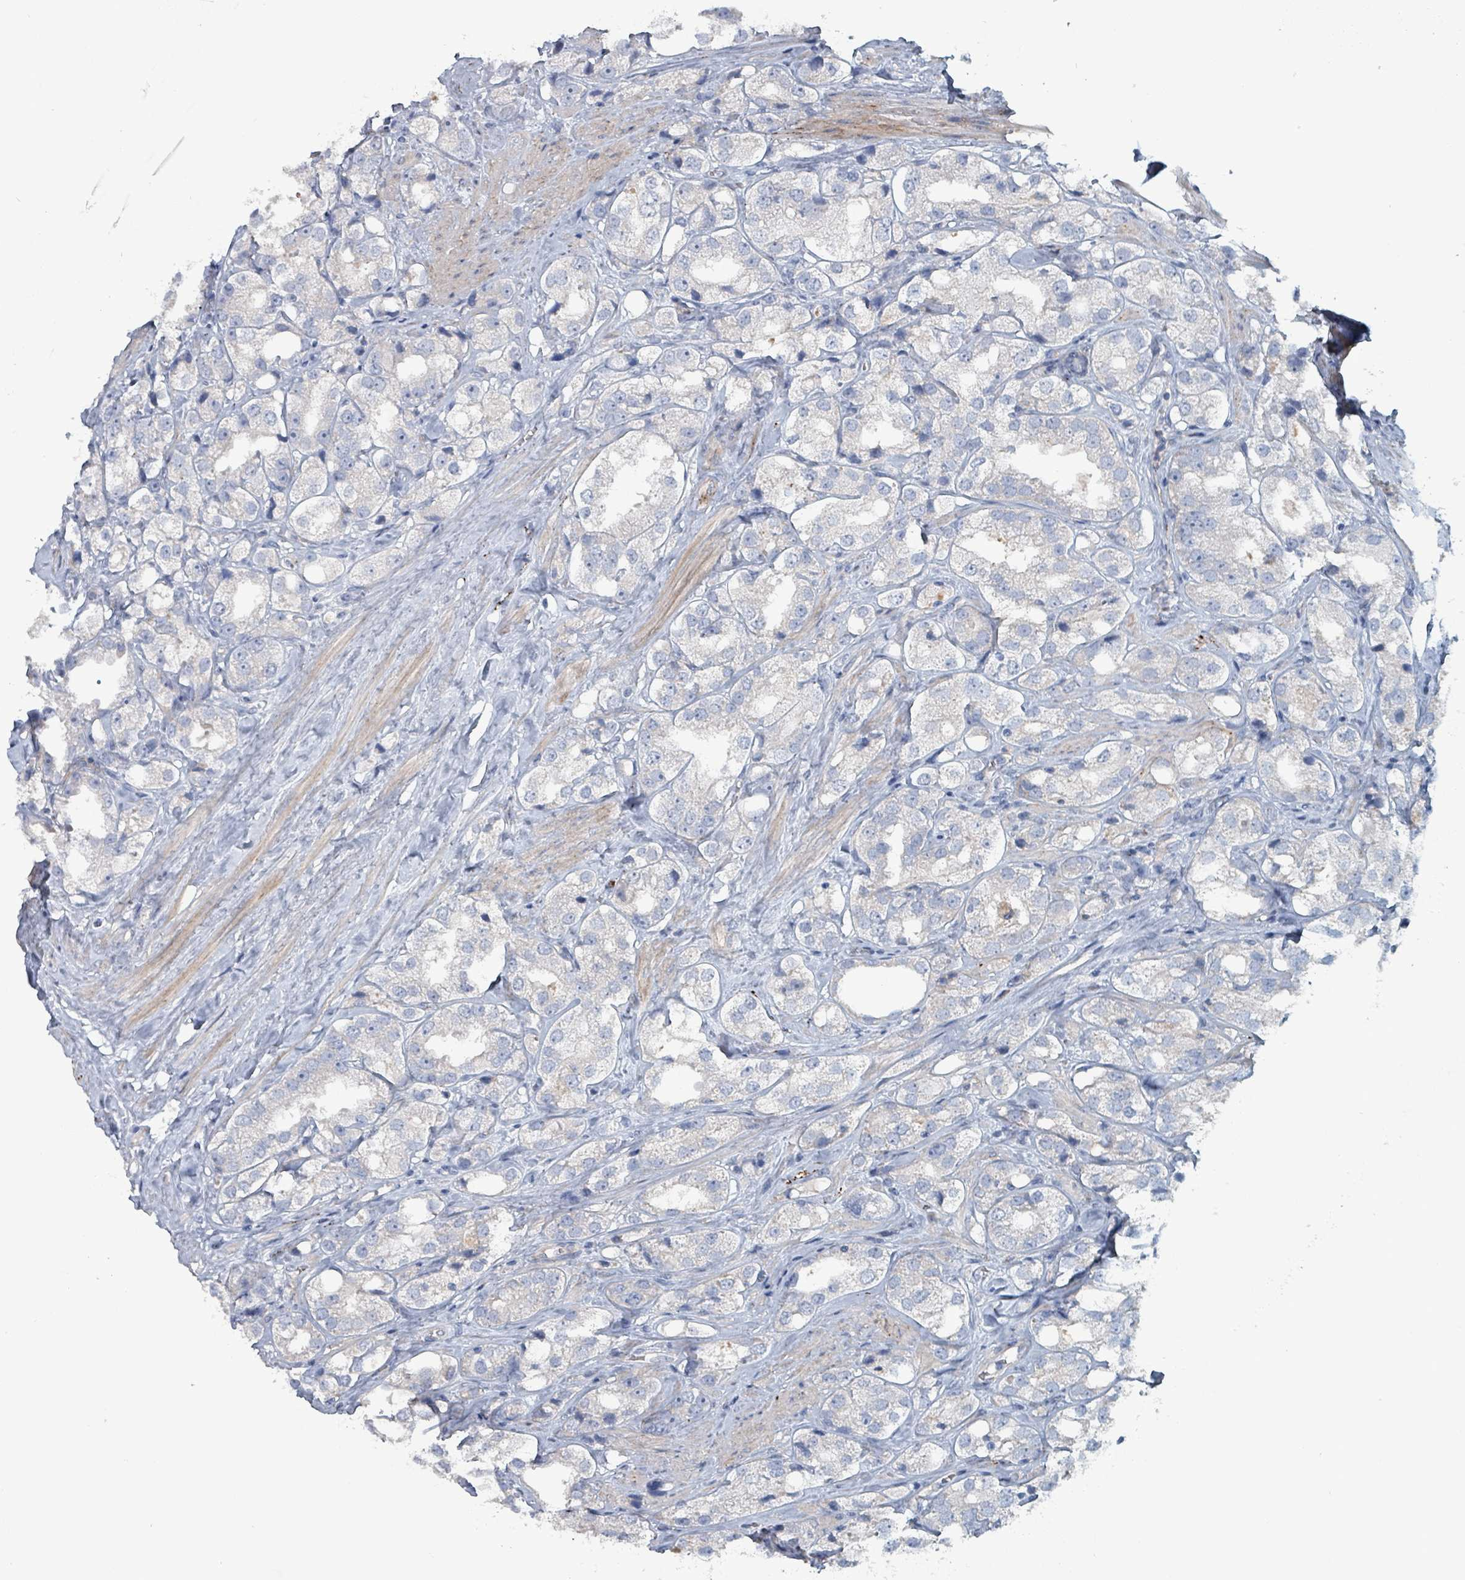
{"staining": {"intensity": "negative", "quantity": "none", "location": "none"}, "tissue": "prostate cancer", "cell_type": "Tumor cells", "image_type": "cancer", "snomed": [{"axis": "morphology", "description": "Adenocarcinoma, NOS"}, {"axis": "topography", "description": "Prostate"}], "caption": "Prostate adenocarcinoma was stained to show a protein in brown. There is no significant positivity in tumor cells.", "gene": "TAAR5", "patient": {"sex": "male", "age": 79}}